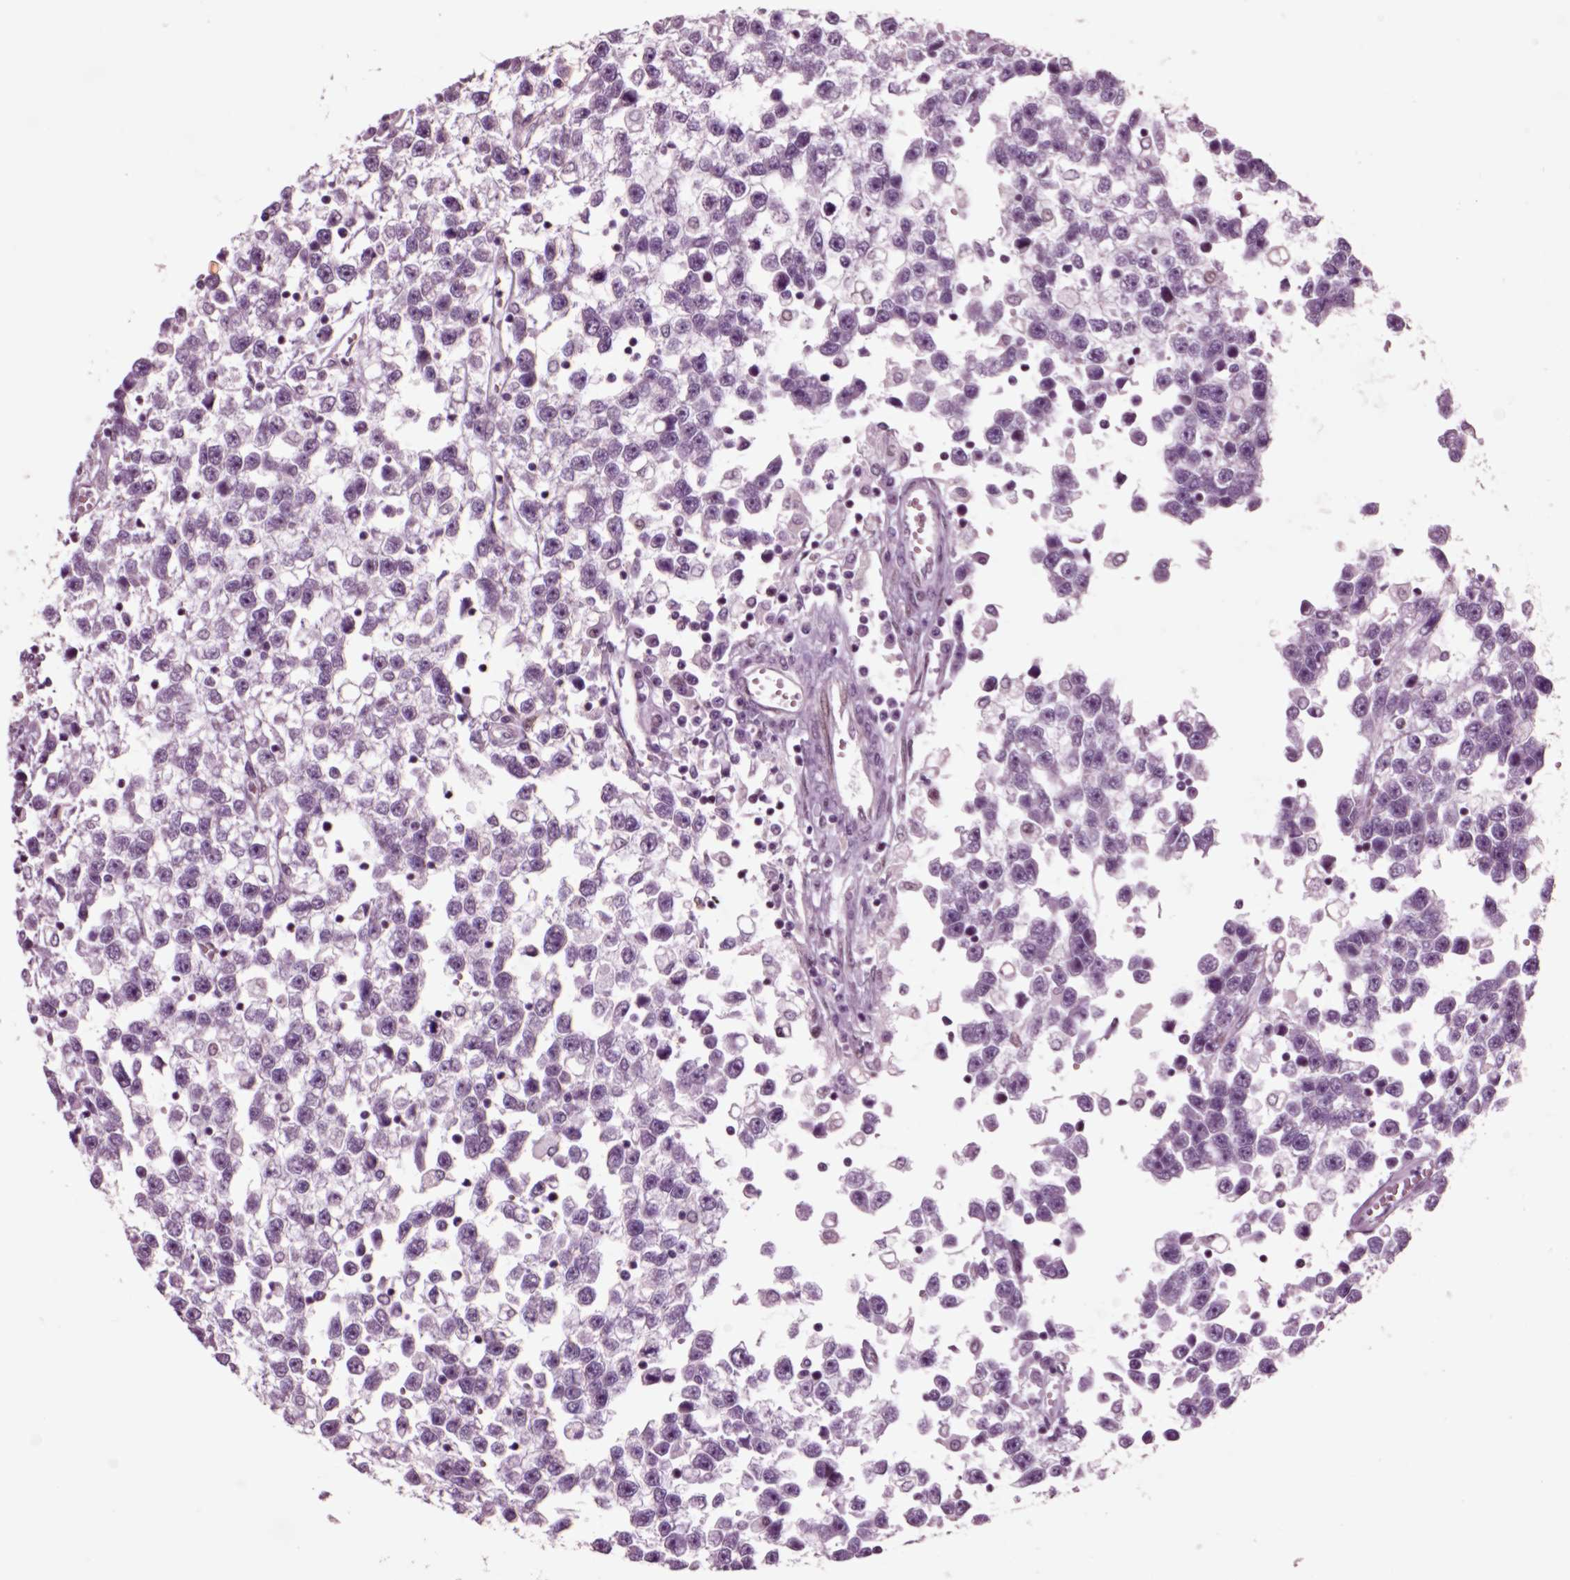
{"staining": {"intensity": "negative", "quantity": "none", "location": "none"}, "tissue": "testis cancer", "cell_type": "Tumor cells", "image_type": "cancer", "snomed": [{"axis": "morphology", "description": "Seminoma, NOS"}, {"axis": "topography", "description": "Testis"}], "caption": "Tumor cells are negative for brown protein staining in testis cancer (seminoma).", "gene": "CHGB", "patient": {"sex": "male", "age": 34}}